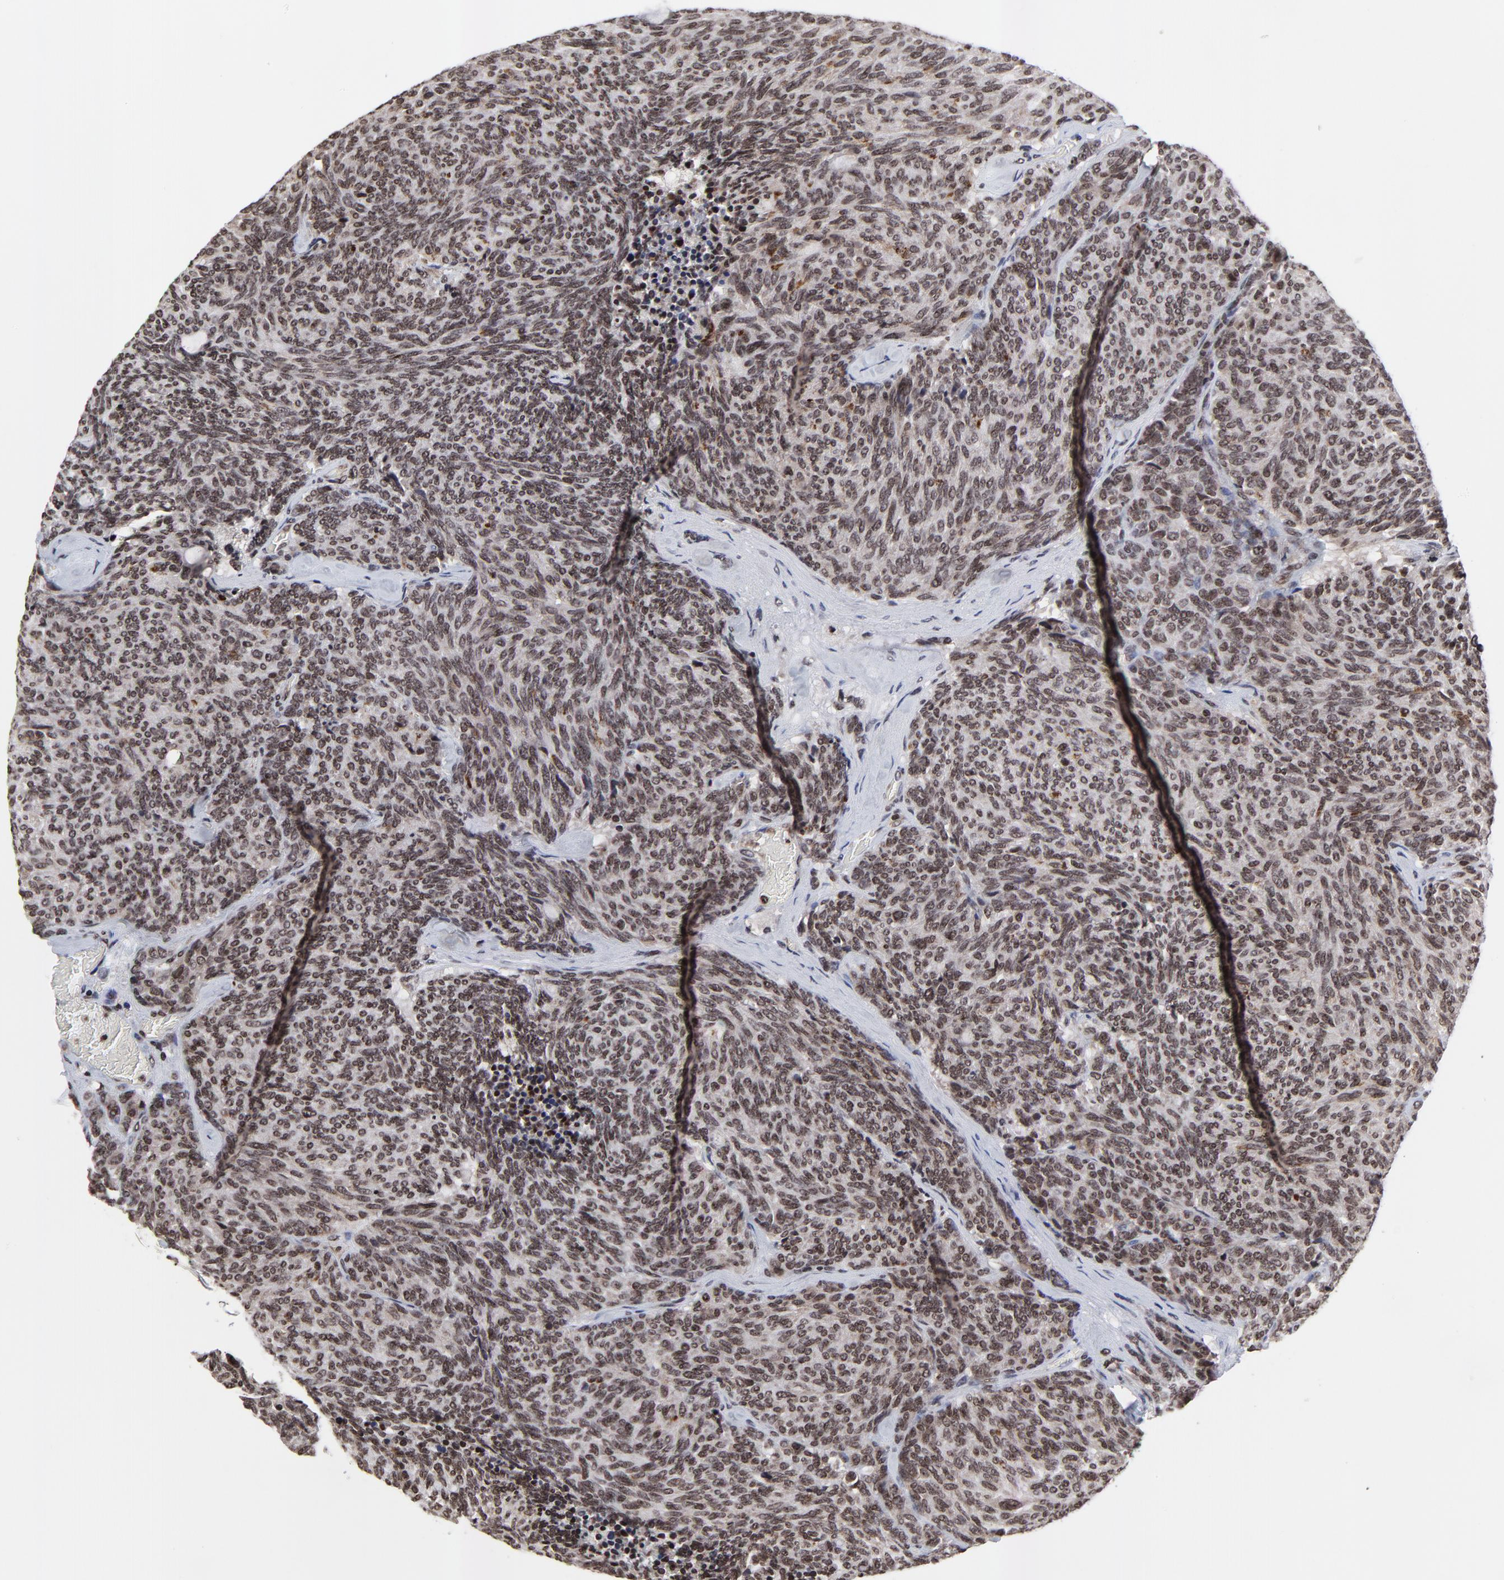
{"staining": {"intensity": "moderate", "quantity": ">75%", "location": "cytoplasmic/membranous,nuclear"}, "tissue": "carcinoid", "cell_type": "Tumor cells", "image_type": "cancer", "snomed": [{"axis": "morphology", "description": "Carcinoid, malignant, NOS"}, {"axis": "topography", "description": "Pancreas"}], "caption": "Carcinoid stained for a protein (brown) demonstrates moderate cytoplasmic/membranous and nuclear positive positivity in approximately >75% of tumor cells.", "gene": "ZNF777", "patient": {"sex": "female", "age": 54}}